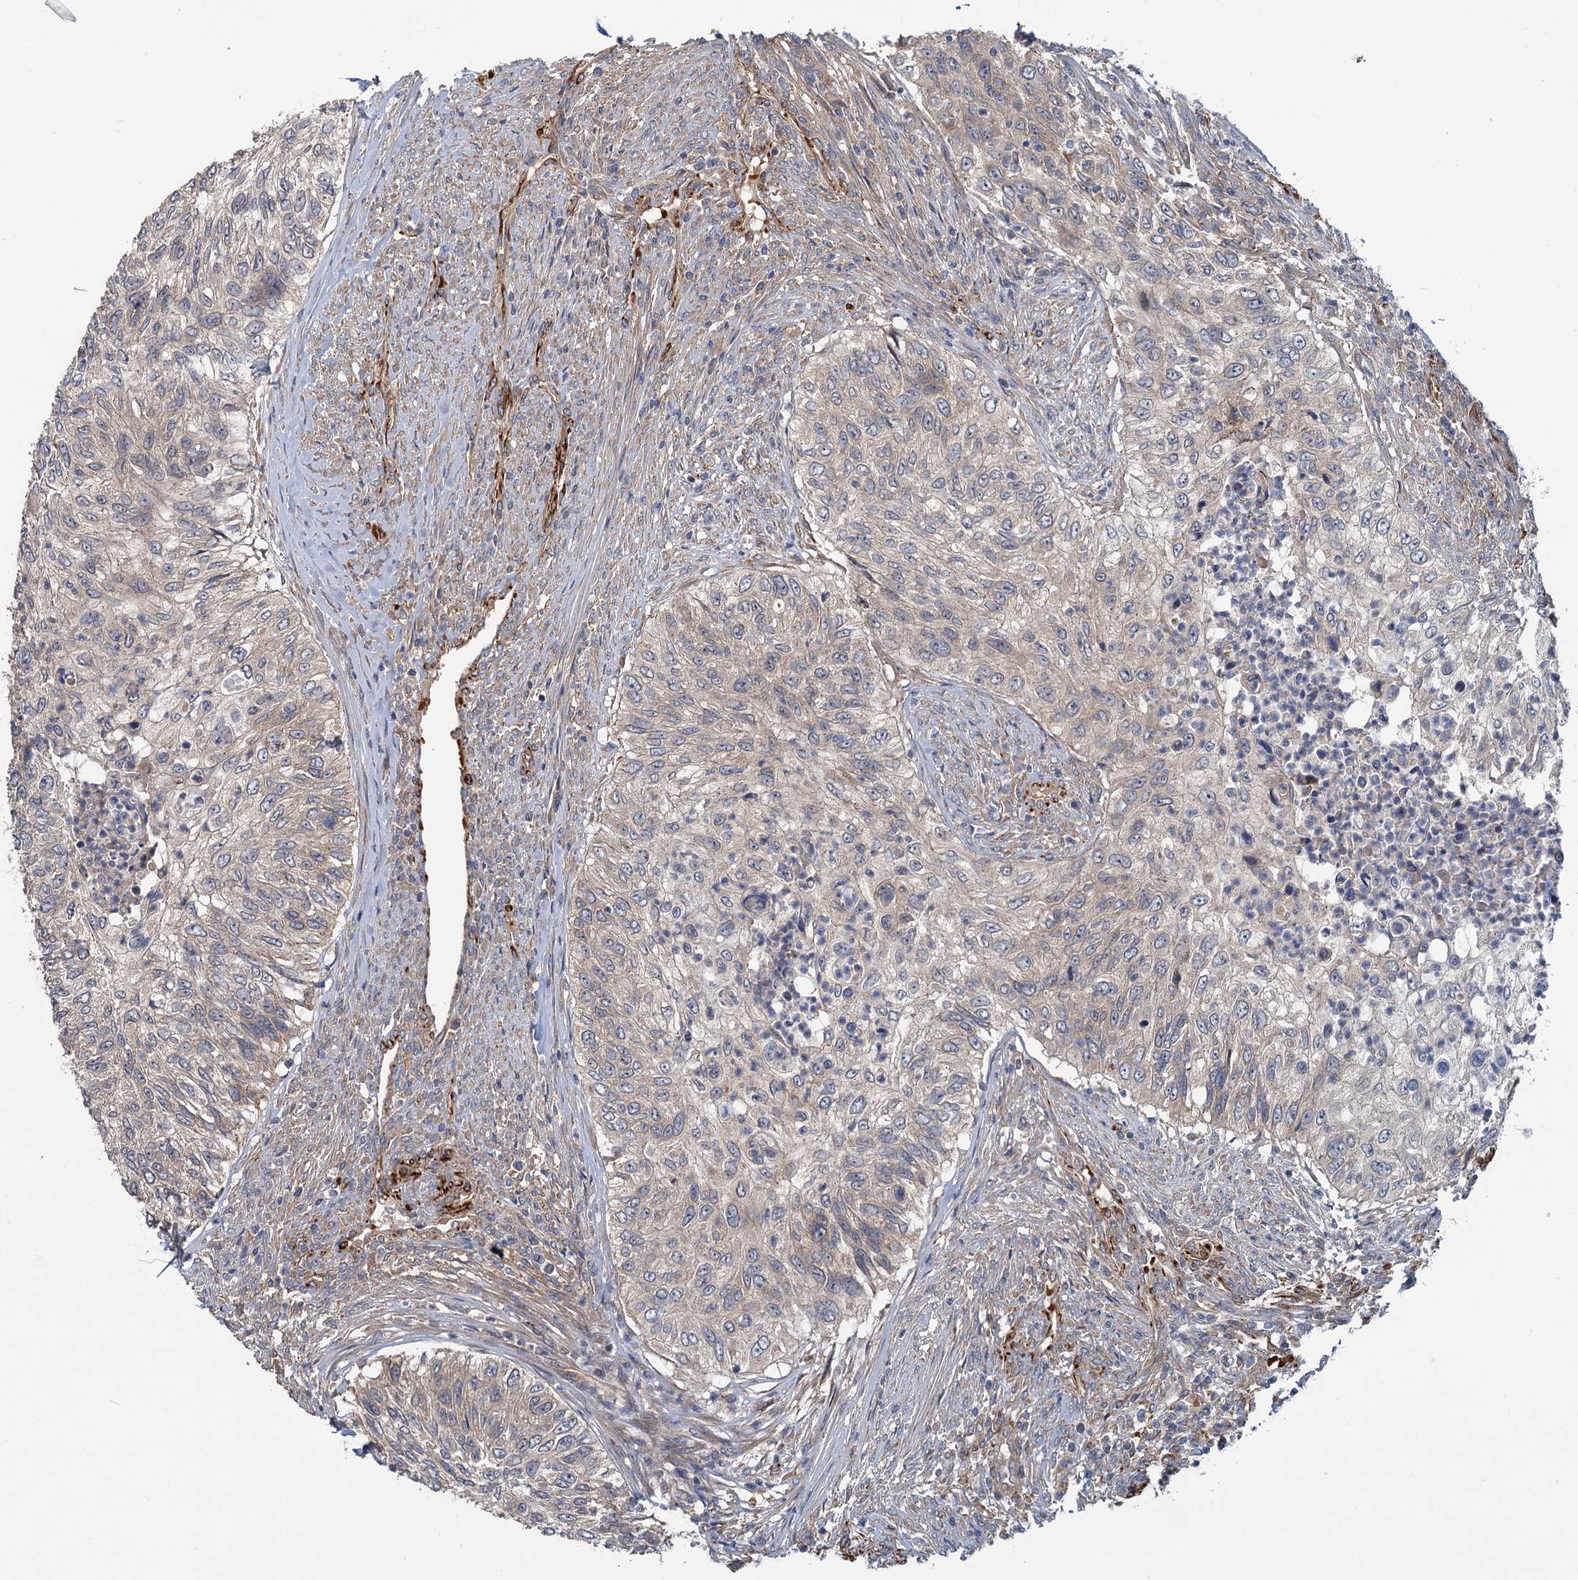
{"staining": {"intensity": "negative", "quantity": "none", "location": "none"}, "tissue": "urothelial cancer", "cell_type": "Tumor cells", "image_type": "cancer", "snomed": [{"axis": "morphology", "description": "Urothelial carcinoma, High grade"}, {"axis": "topography", "description": "Urinary bladder"}], "caption": "Human urothelial cancer stained for a protein using IHC reveals no staining in tumor cells.", "gene": "PKN2", "patient": {"sex": "female", "age": 60}}